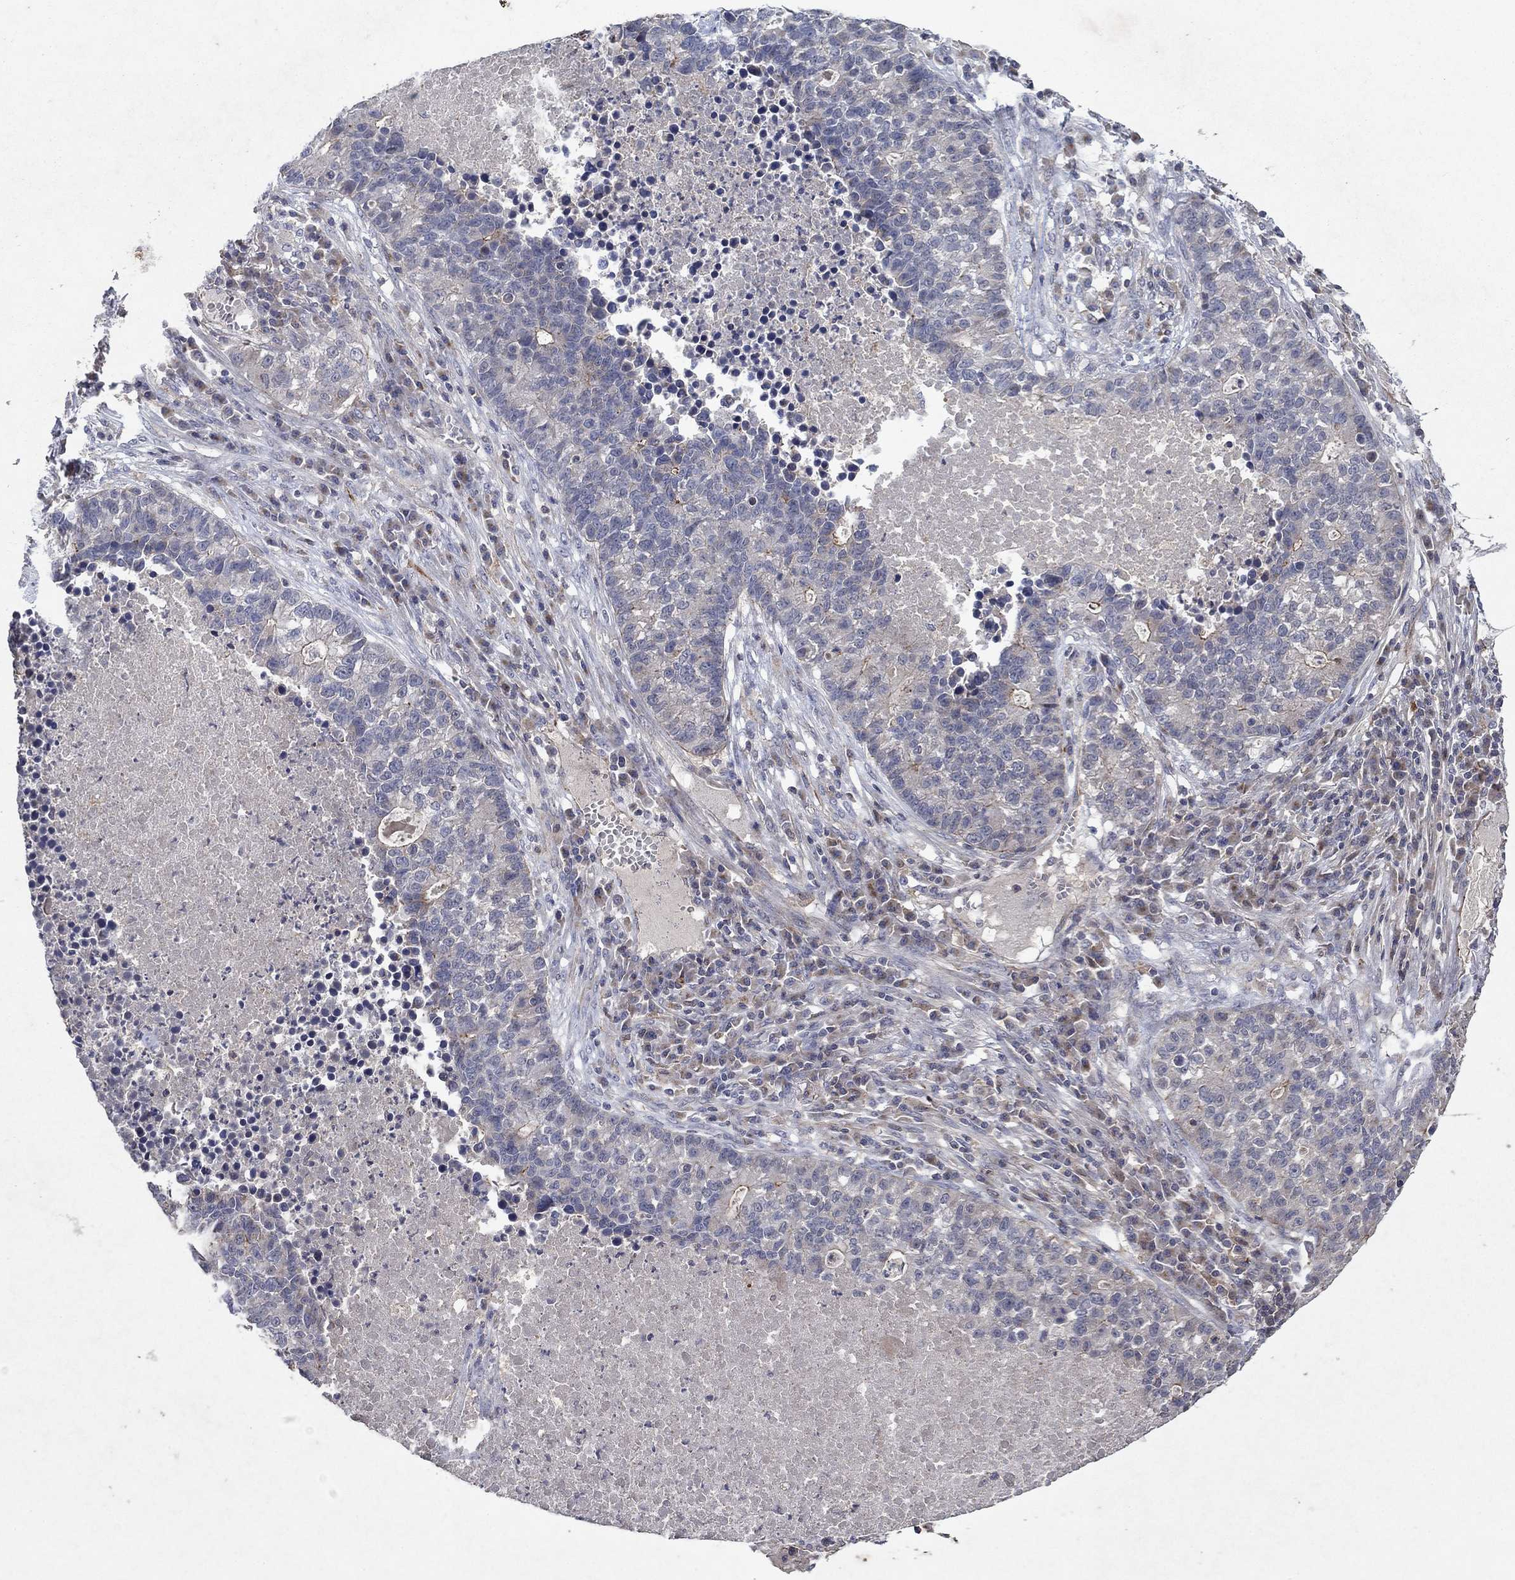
{"staining": {"intensity": "moderate", "quantity": "<25%", "location": "cytoplasmic/membranous"}, "tissue": "lung cancer", "cell_type": "Tumor cells", "image_type": "cancer", "snomed": [{"axis": "morphology", "description": "Adenocarcinoma, NOS"}, {"axis": "topography", "description": "Lung"}], "caption": "Immunohistochemistry (DAB) staining of human lung adenocarcinoma demonstrates moderate cytoplasmic/membranous protein expression in about <25% of tumor cells. Nuclei are stained in blue.", "gene": "FRG1", "patient": {"sex": "male", "age": 57}}